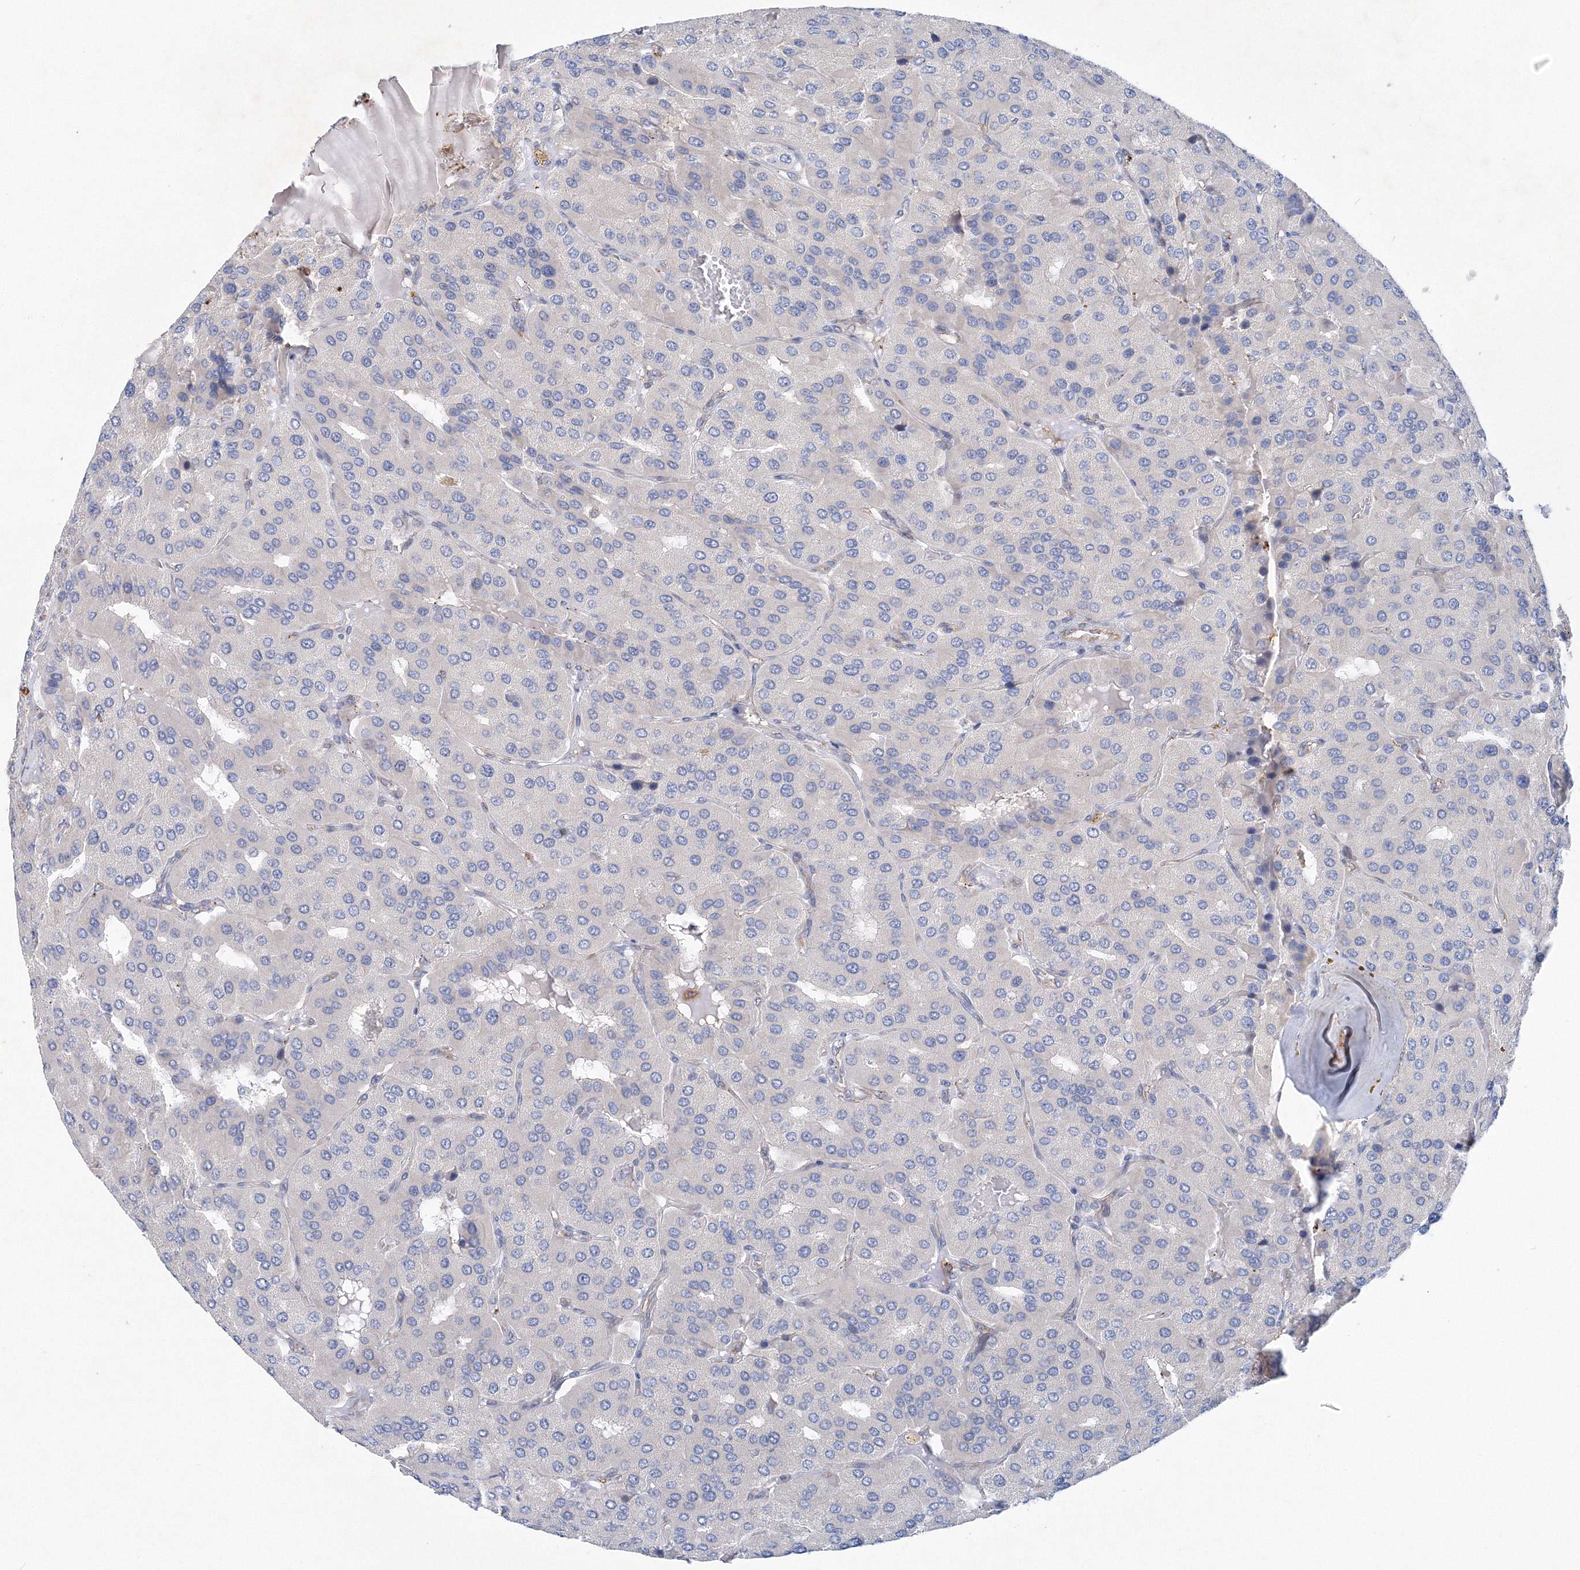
{"staining": {"intensity": "negative", "quantity": "none", "location": "none"}, "tissue": "parathyroid gland", "cell_type": "Glandular cells", "image_type": "normal", "snomed": [{"axis": "morphology", "description": "Normal tissue, NOS"}, {"axis": "morphology", "description": "Adenoma, NOS"}, {"axis": "topography", "description": "Parathyroid gland"}], "caption": "Protein analysis of benign parathyroid gland exhibits no significant expression in glandular cells.", "gene": "TANC1", "patient": {"sex": "female", "age": 86}}